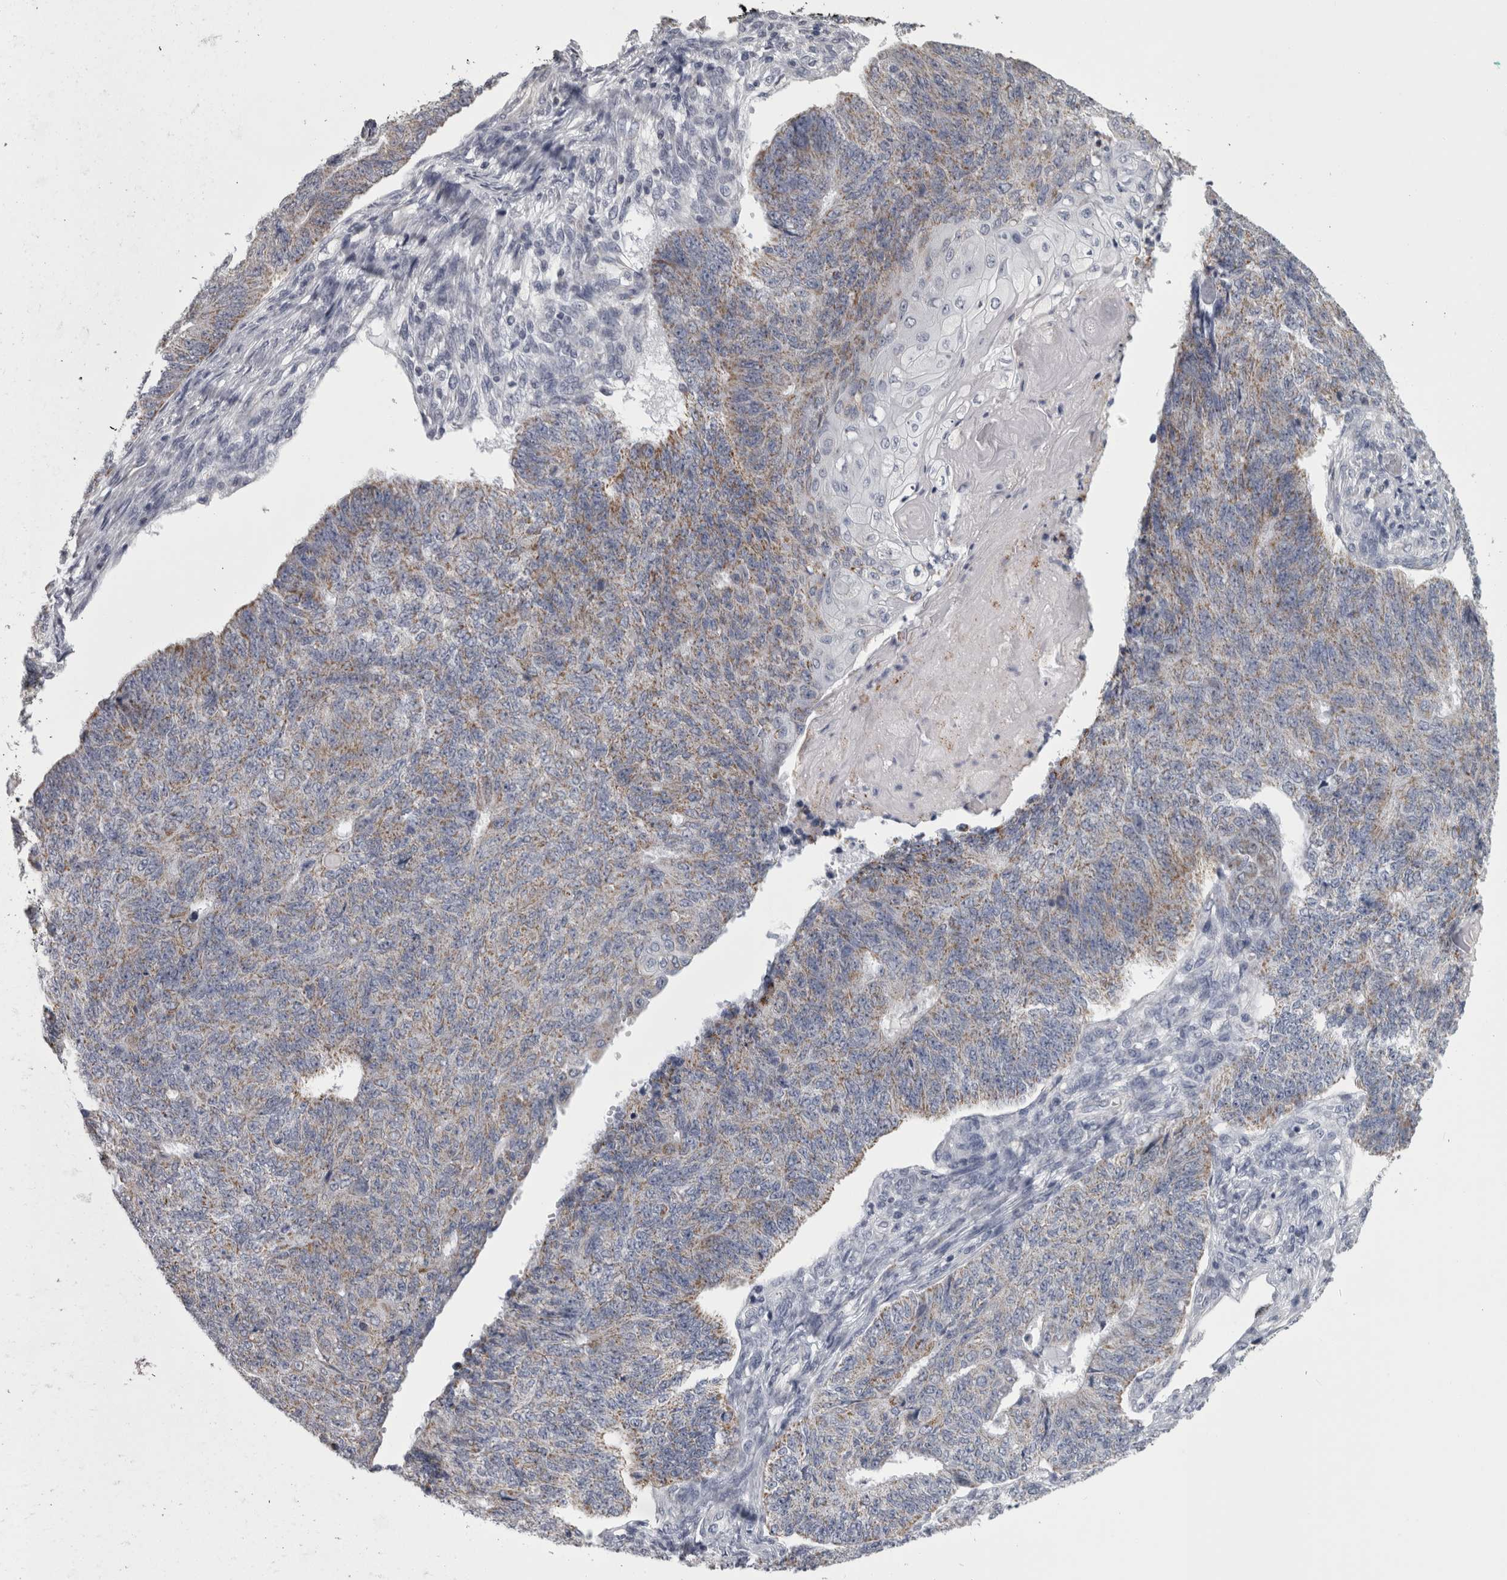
{"staining": {"intensity": "weak", "quantity": "25%-75%", "location": "cytoplasmic/membranous"}, "tissue": "endometrial cancer", "cell_type": "Tumor cells", "image_type": "cancer", "snomed": [{"axis": "morphology", "description": "Adenocarcinoma, NOS"}, {"axis": "topography", "description": "Endometrium"}], "caption": "There is low levels of weak cytoplasmic/membranous positivity in tumor cells of endometrial cancer, as demonstrated by immunohistochemical staining (brown color).", "gene": "DBT", "patient": {"sex": "female", "age": 32}}